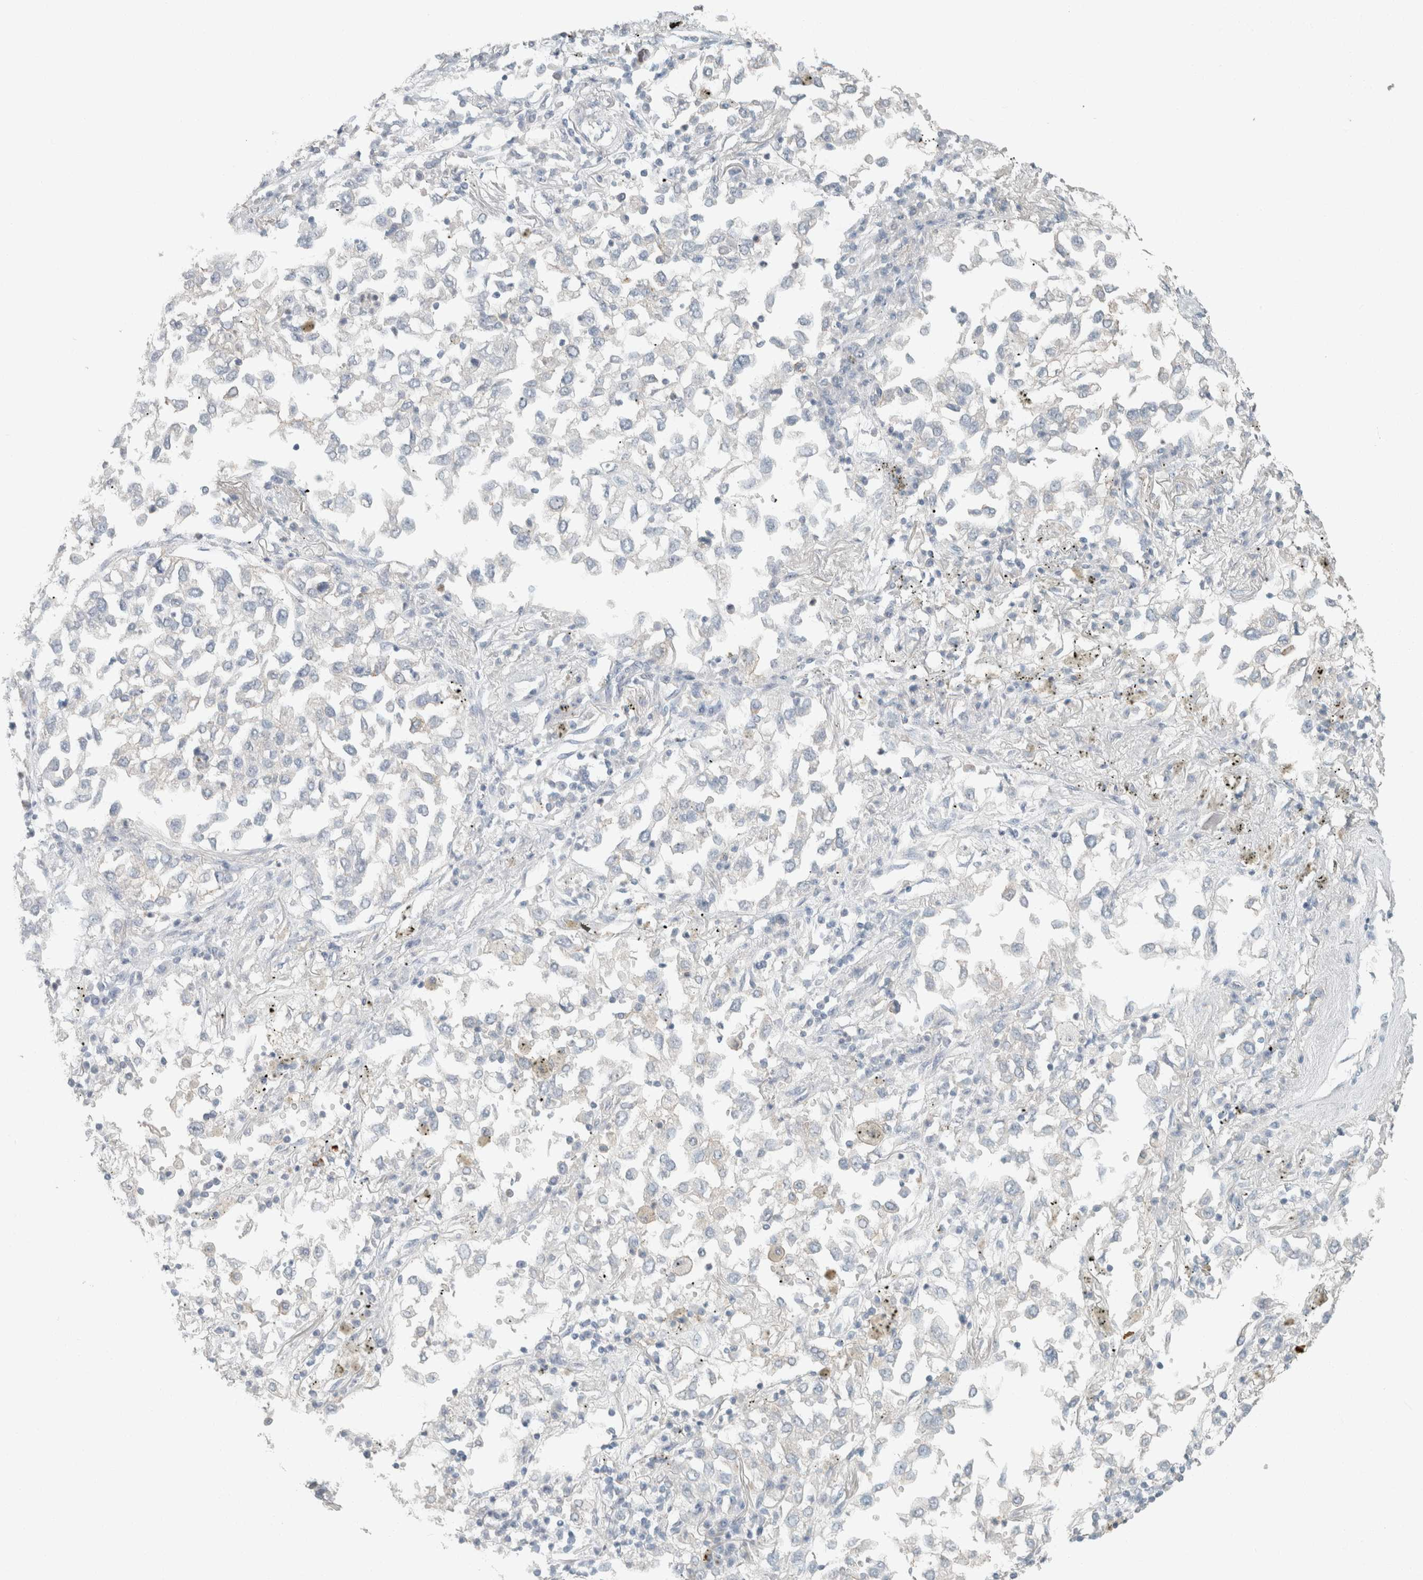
{"staining": {"intensity": "negative", "quantity": "none", "location": "none"}, "tissue": "lung cancer", "cell_type": "Tumor cells", "image_type": "cancer", "snomed": [{"axis": "morphology", "description": "Inflammation, NOS"}, {"axis": "morphology", "description": "Adenocarcinoma, NOS"}, {"axis": "topography", "description": "Lung"}], "caption": "A histopathology image of adenocarcinoma (lung) stained for a protein shows no brown staining in tumor cells. Nuclei are stained in blue.", "gene": "SCIN", "patient": {"sex": "male", "age": 63}}